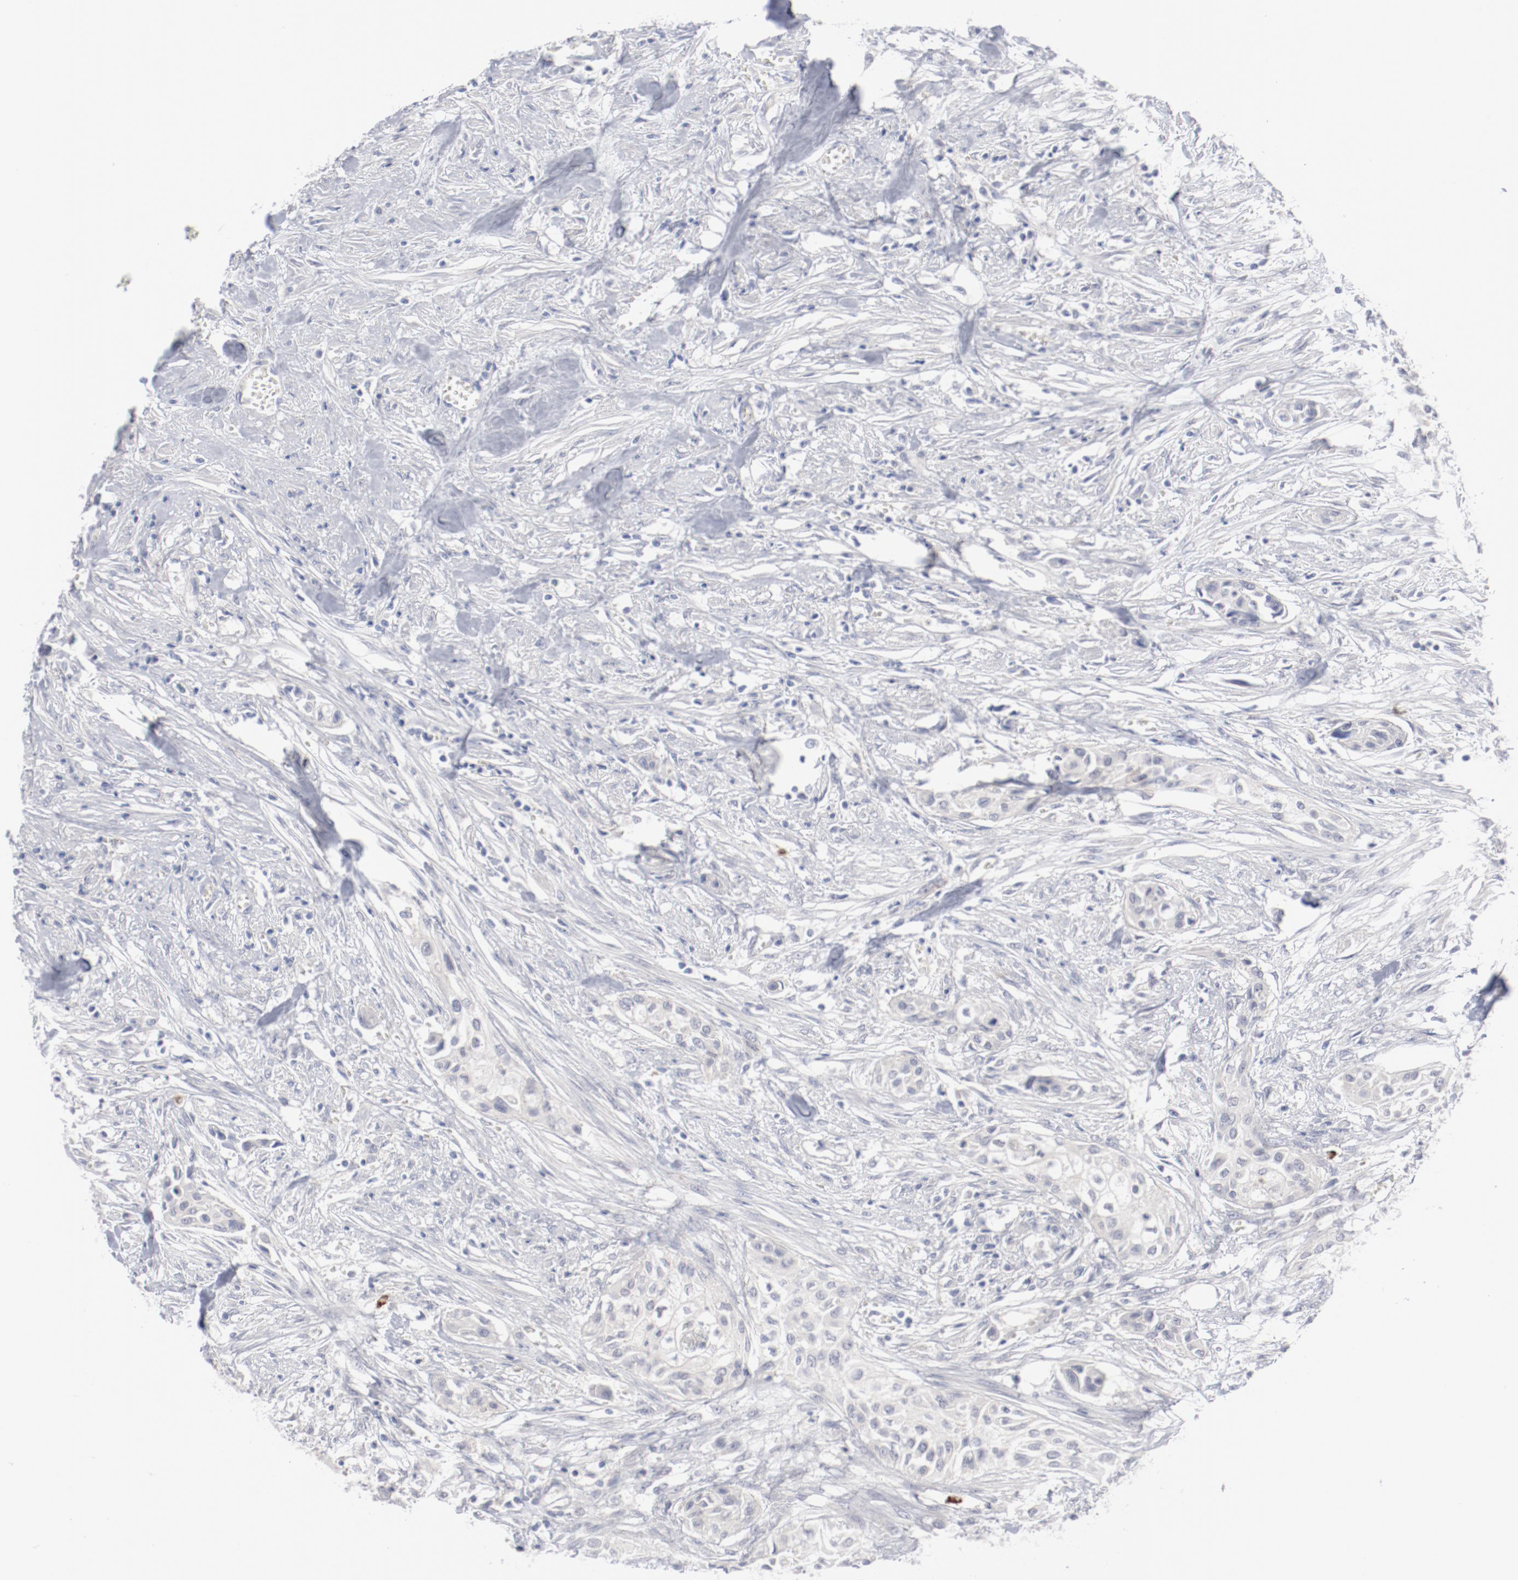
{"staining": {"intensity": "negative", "quantity": "none", "location": "none"}, "tissue": "urothelial cancer", "cell_type": "Tumor cells", "image_type": "cancer", "snomed": [{"axis": "morphology", "description": "Urothelial carcinoma, High grade"}, {"axis": "topography", "description": "Urinary bladder"}], "caption": "Histopathology image shows no protein positivity in tumor cells of high-grade urothelial carcinoma tissue. Brightfield microscopy of IHC stained with DAB (3,3'-diaminobenzidine) (brown) and hematoxylin (blue), captured at high magnification.", "gene": "SH3BGR", "patient": {"sex": "male", "age": 74}}